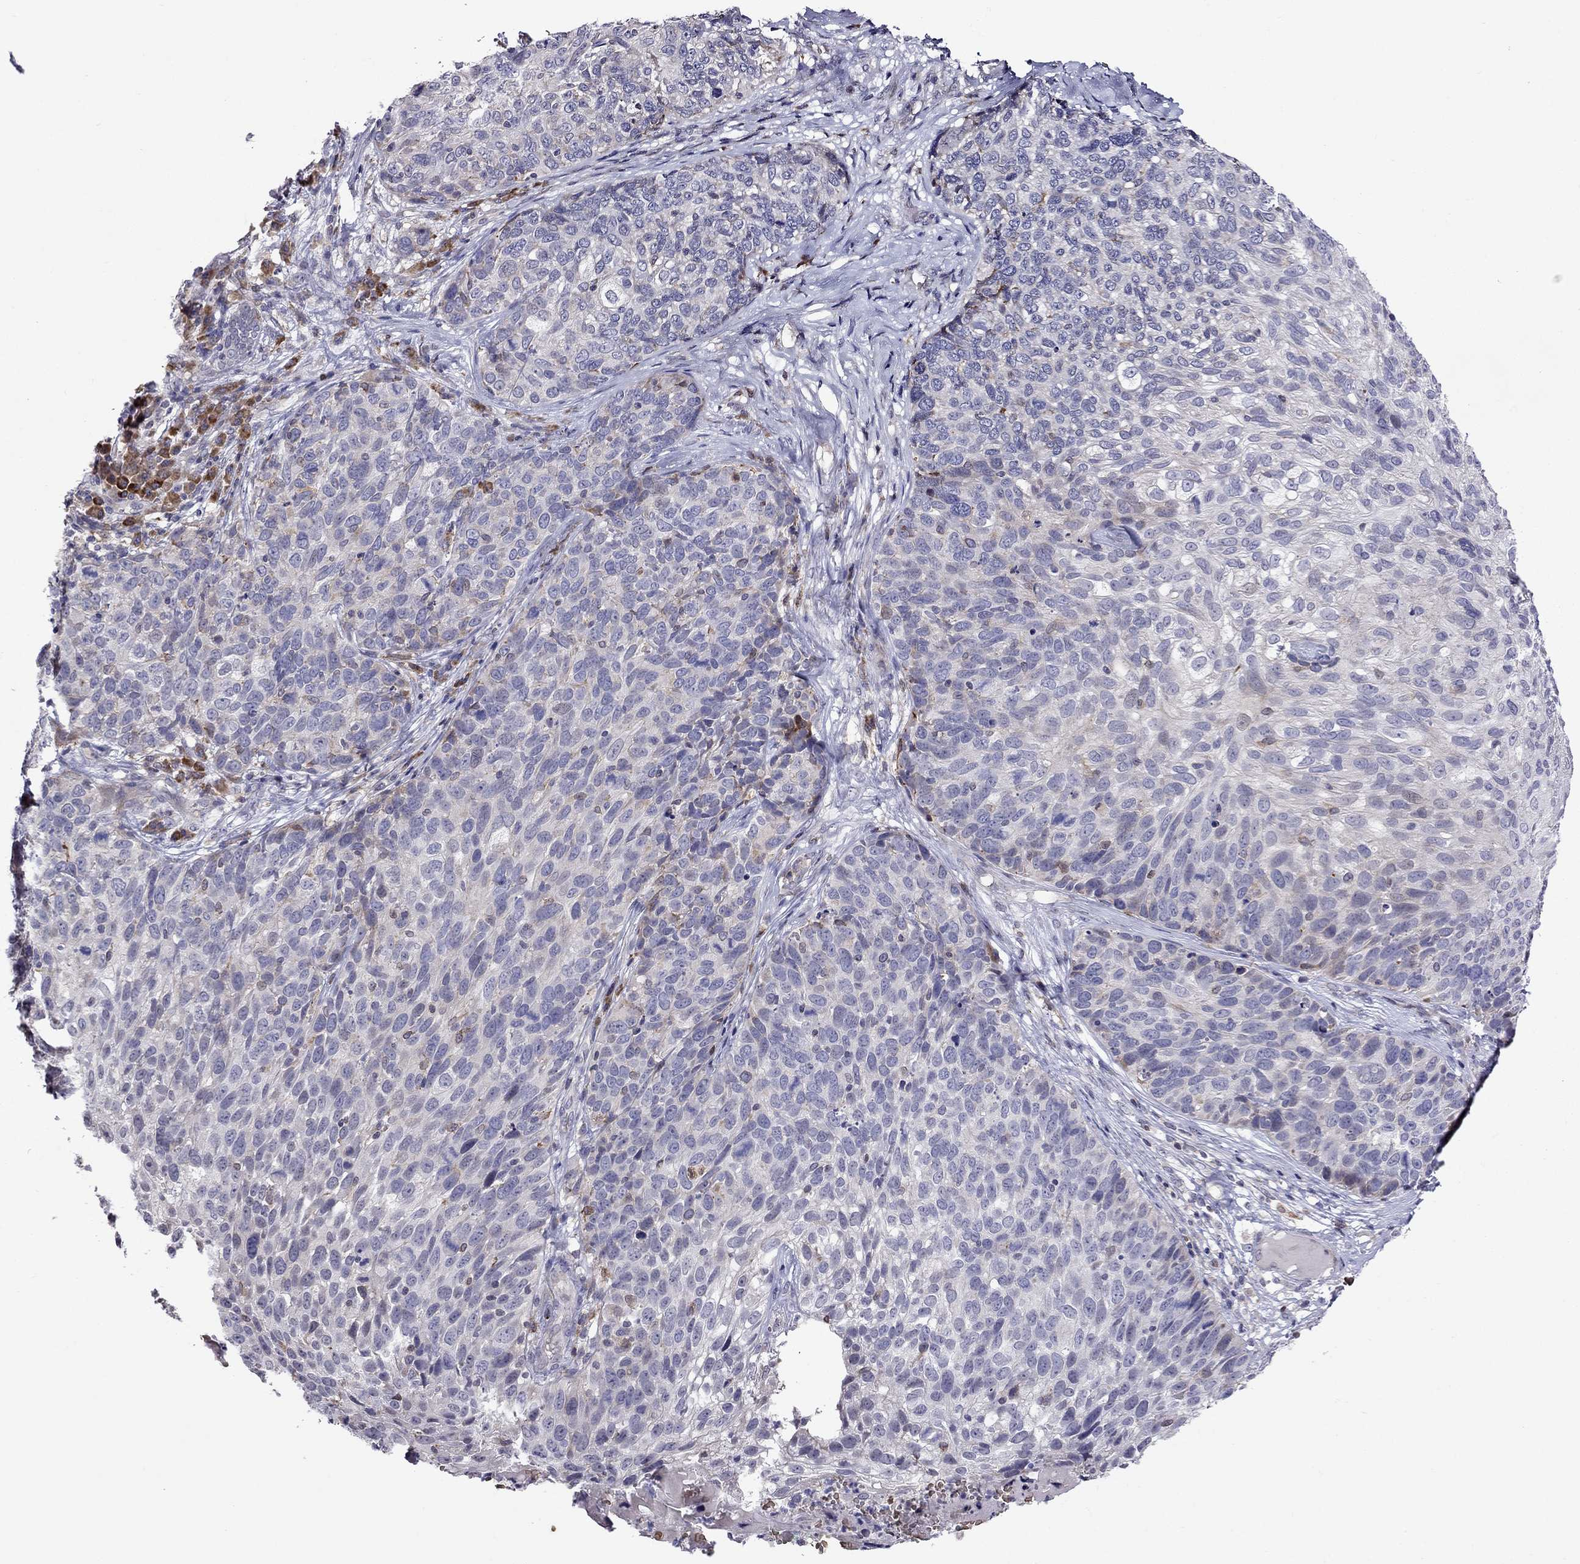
{"staining": {"intensity": "negative", "quantity": "none", "location": "none"}, "tissue": "skin cancer", "cell_type": "Tumor cells", "image_type": "cancer", "snomed": [{"axis": "morphology", "description": "Squamous cell carcinoma, NOS"}, {"axis": "topography", "description": "Skin"}], "caption": "Skin cancer was stained to show a protein in brown. There is no significant staining in tumor cells. (DAB (3,3'-diaminobenzidine) IHC with hematoxylin counter stain).", "gene": "ADAM28", "patient": {"sex": "male", "age": 92}}